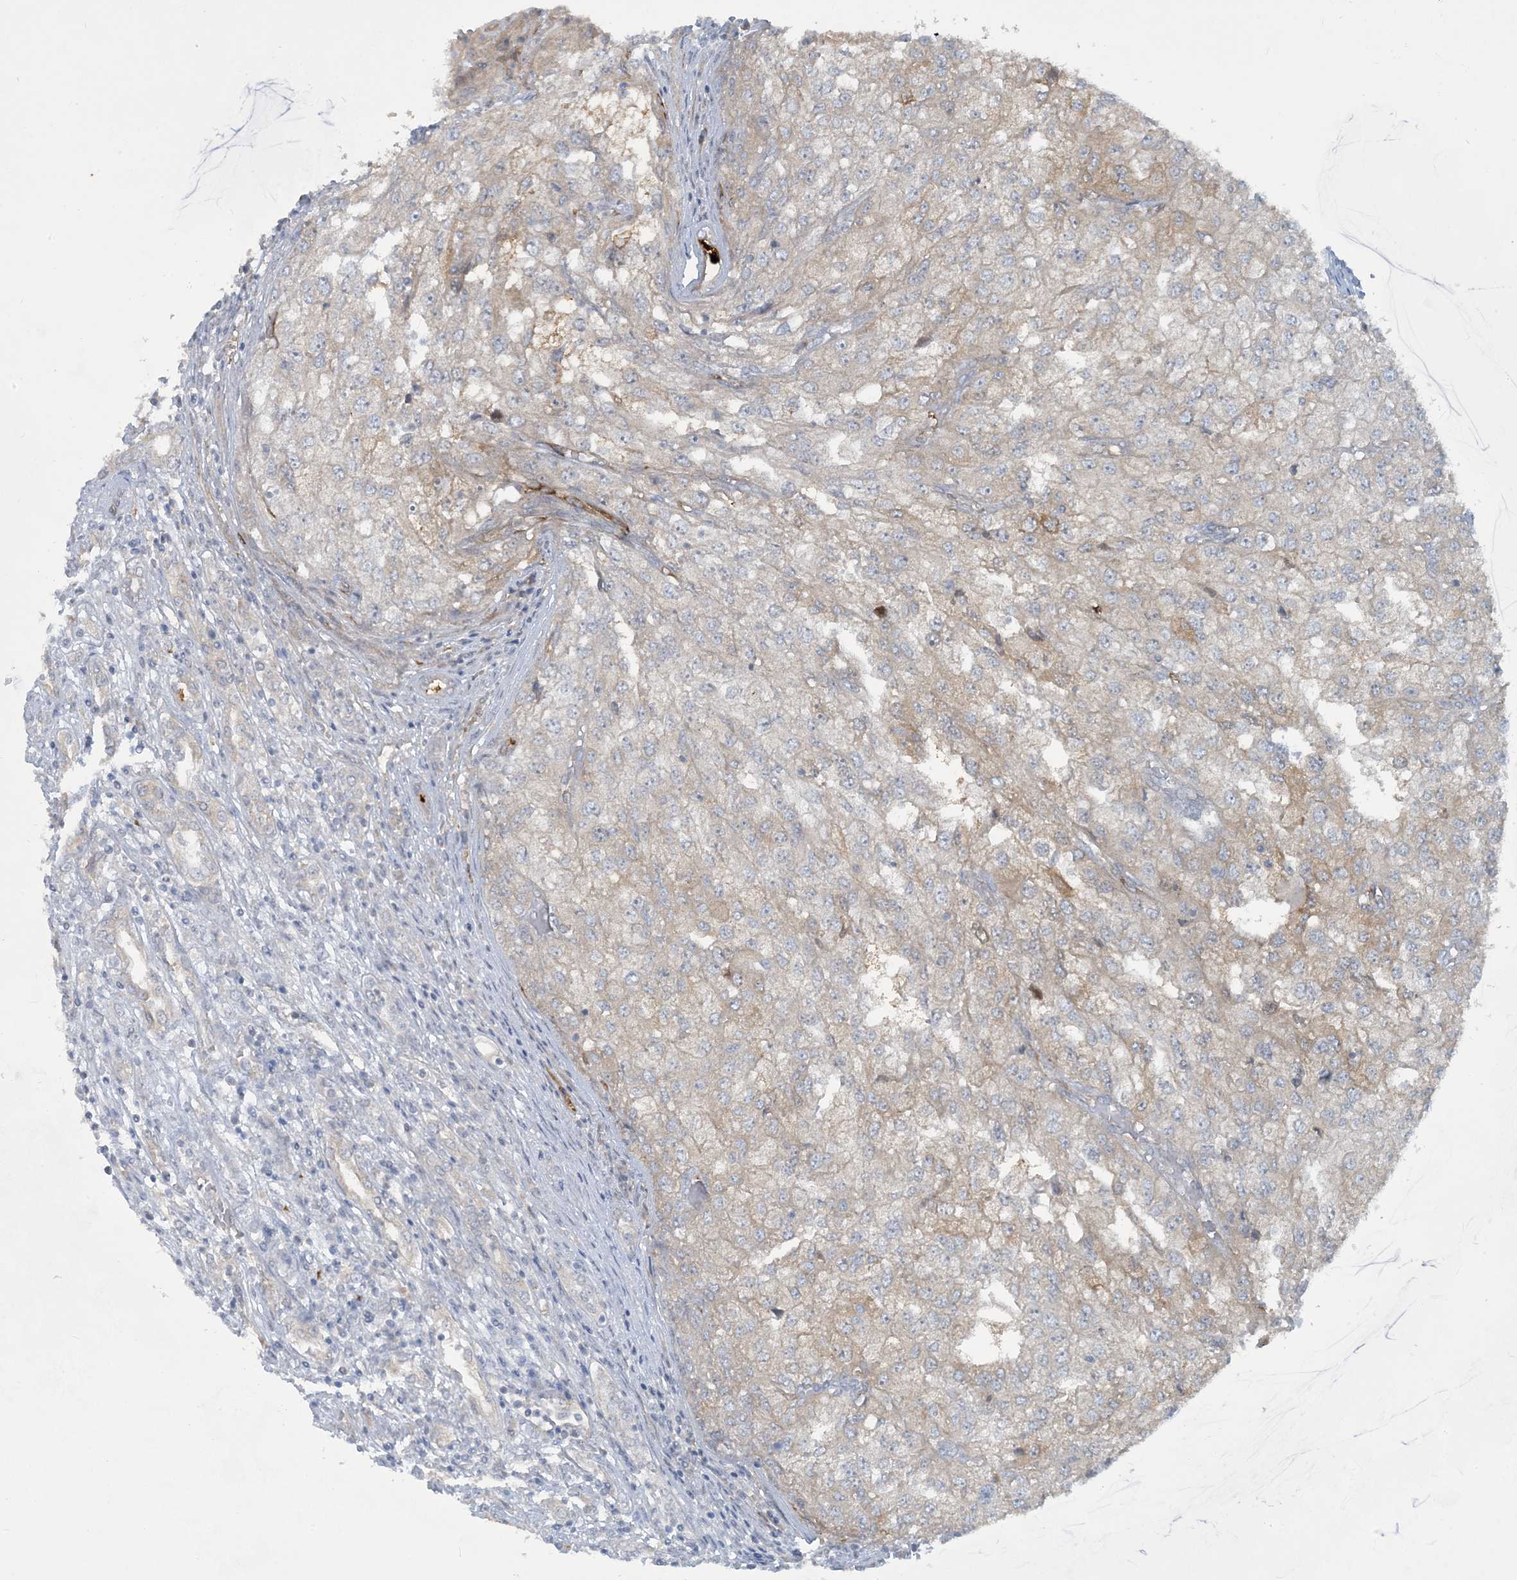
{"staining": {"intensity": "weak", "quantity": "<25%", "location": "cytoplasmic/membranous"}, "tissue": "renal cancer", "cell_type": "Tumor cells", "image_type": "cancer", "snomed": [{"axis": "morphology", "description": "Adenocarcinoma, NOS"}, {"axis": "topography", "description": "Kidney"}], "caption": "An immunohistochemistry micrograph of renal cancer (adenocarcinoma) is shown. There is no staining in tumor cells of renal cancer (adenocarcinoma).", "gene": "CDS1", "patient": {"sex": "female", "age": 54}}